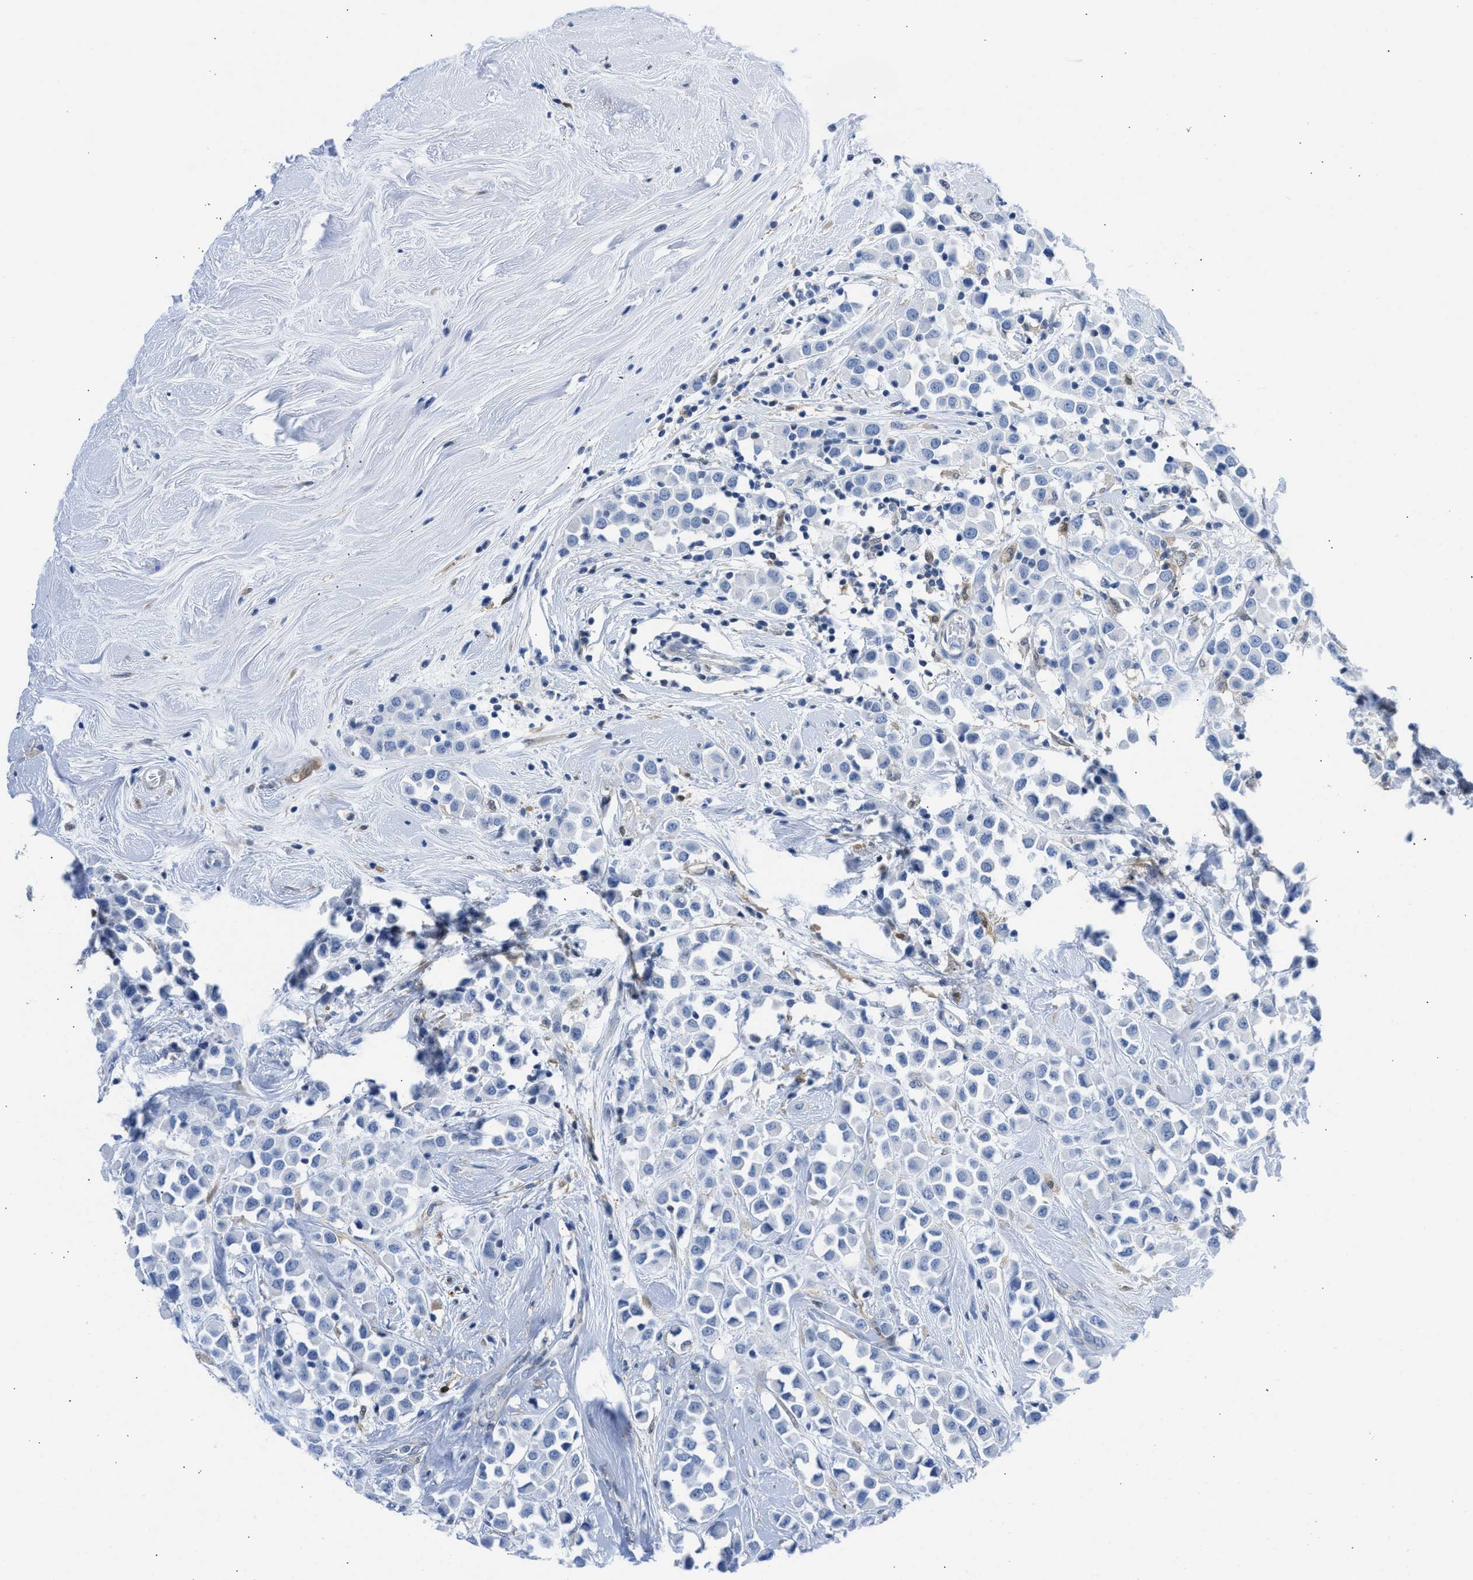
{"staining": {"intensity": "negative", "quantity": "none", "location": "none"}, "tissue": "breast cancer", "cell_type": "Tumor cells", "image_type": "cancer", "snomed": [{"axis": "morphology", "description": "Duct carcinoma"}, {"axis": "topography", "description": "Breast"}], "caption": "Immunohistochemistry (IHC) histopathology image of human invasive ductal carcinoma (breast) stained for a protein (brown), which displays no positivity in tumor cells. Nuclei are stained in blue.", "gene": "CBR1", "patient": {"sex": "female", "age": 61}}